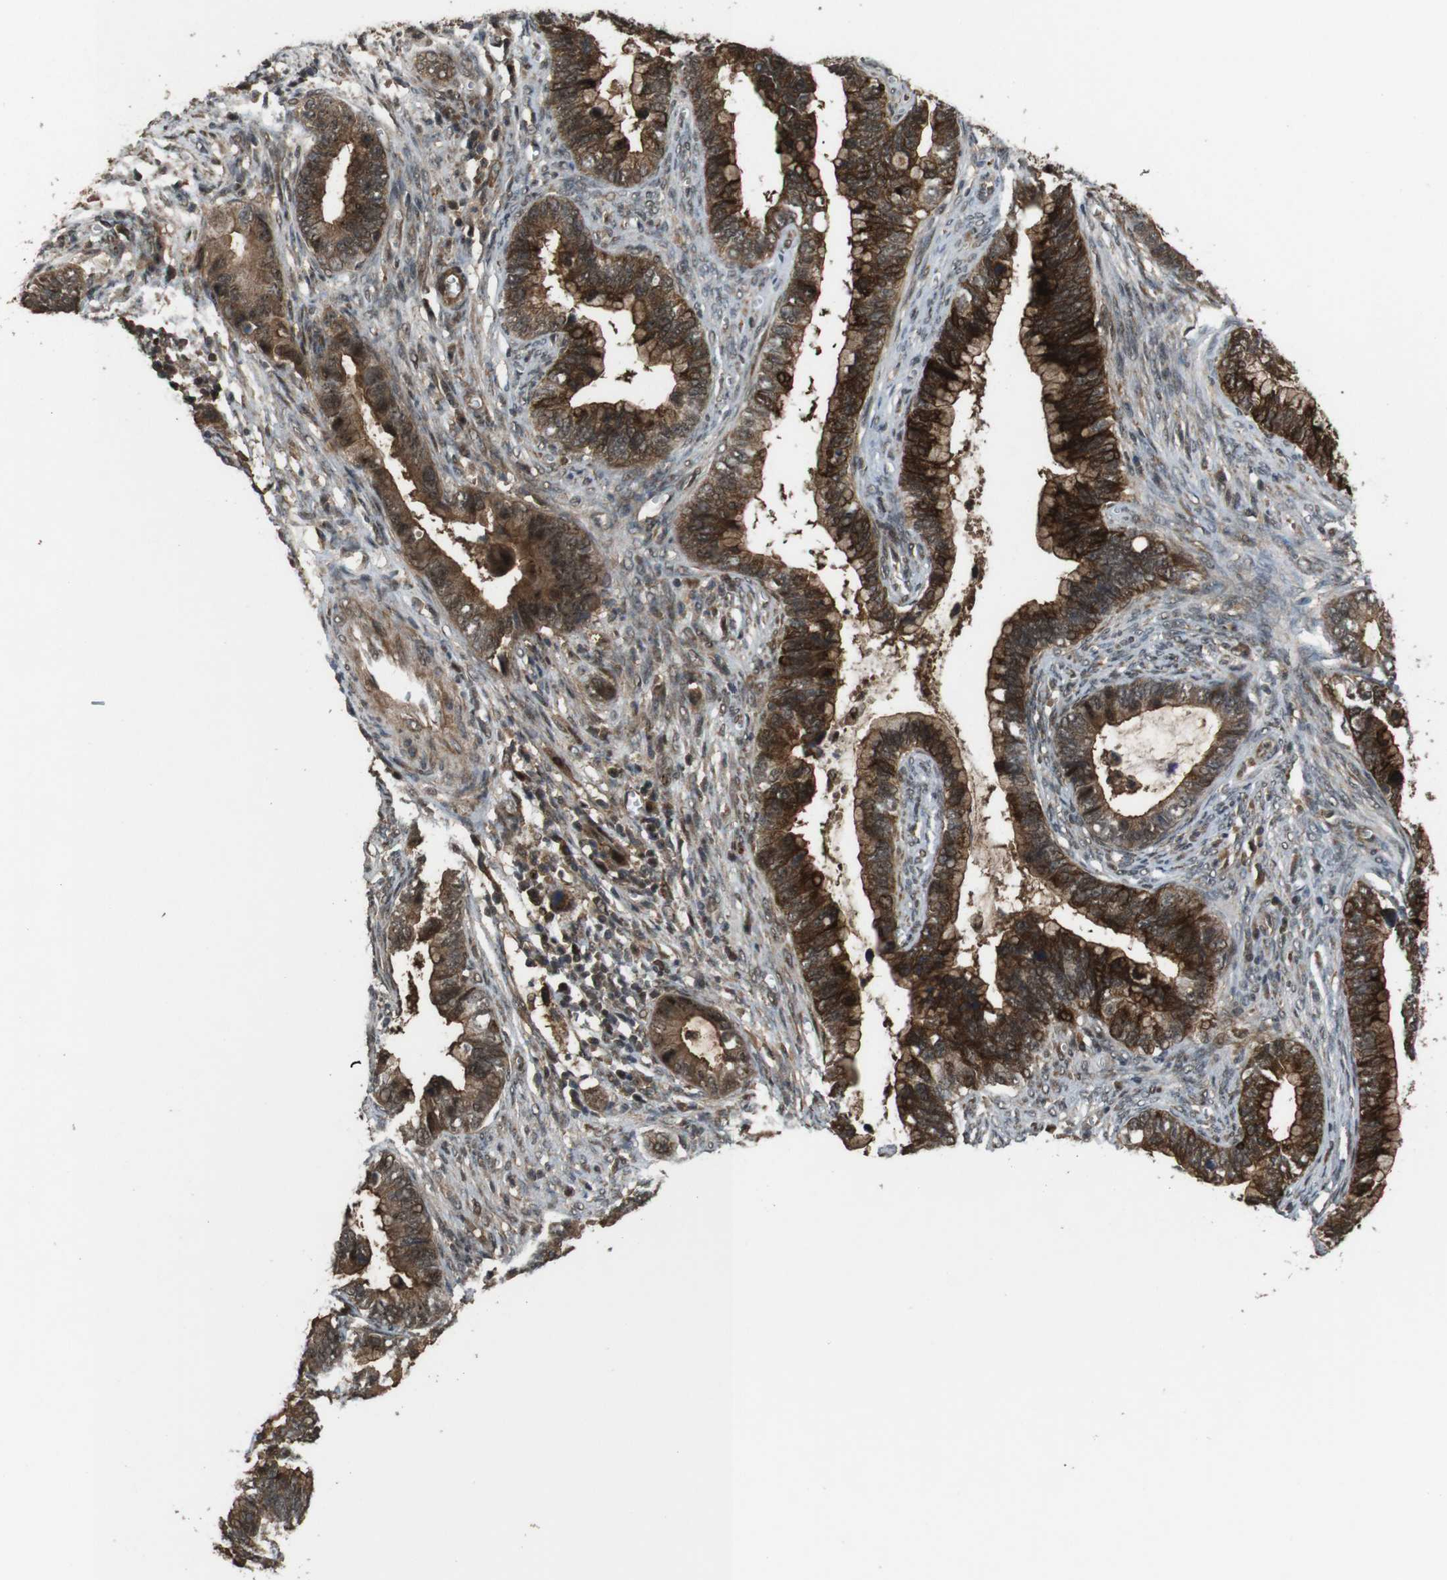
{"staining": {"intensity": "strong", "quantity": ">75%", "location": "cytoplasmic/membranous,nuclear"}, "tissue": "cervical cancer", "cell_type": "Tumor cells", "image_type": "cancer", "snomed": [{"axis": "morphology", "description": "Adenocarcinoma, NOS"}, {"axis": "topography", "description": "Cervix"}], "caption": "Immunohistochemical staining of cervical cancer (adenocarcinoma) shows strong cytoplasmic/membranous and nuclear protein staining in approximately >75% of tumor cells.", "gene": "CDC34", "patient": {"sex": "female", "age": 44}}